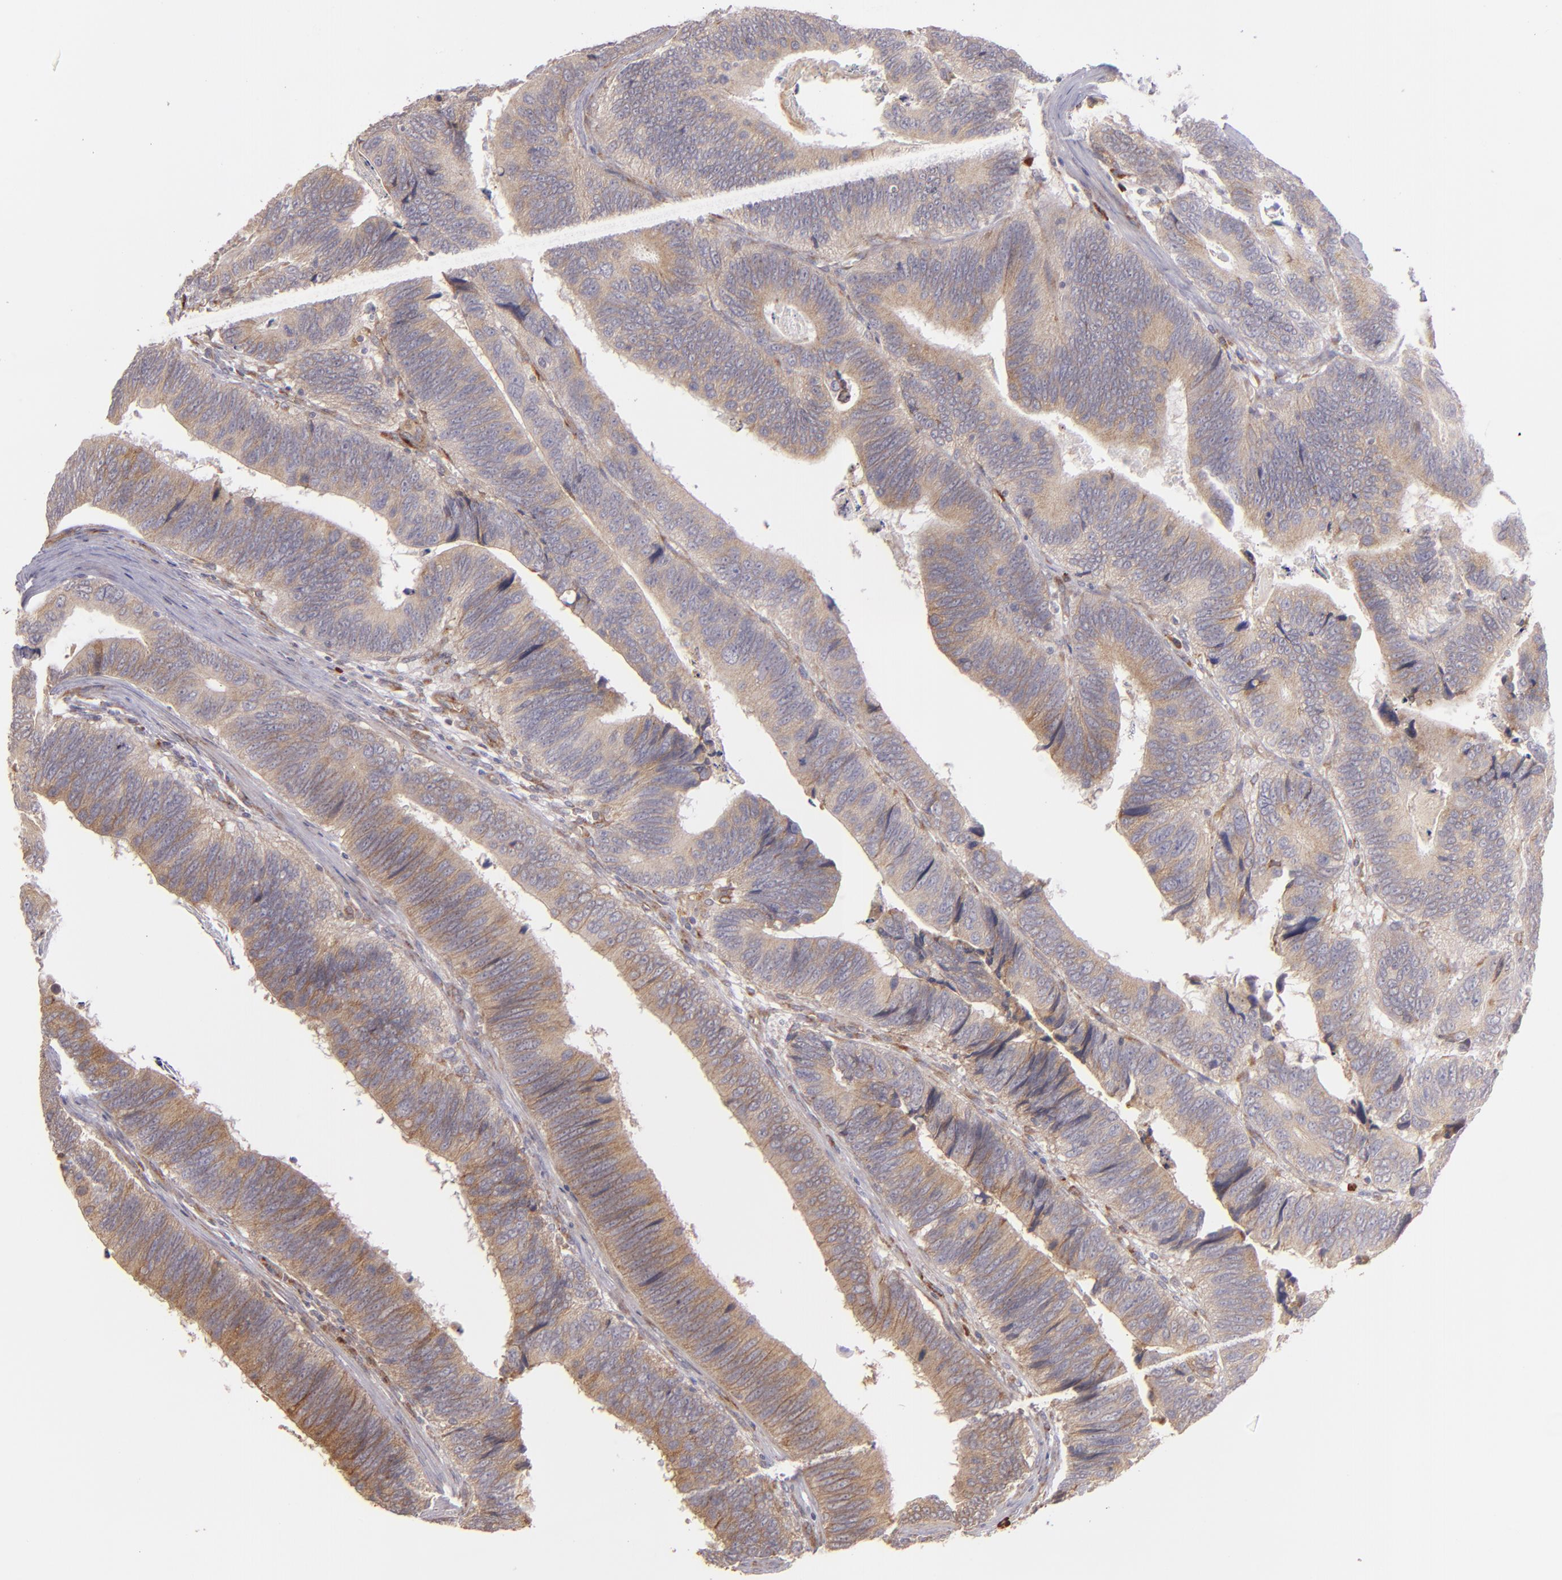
{"staining": {"intensity": "moderate", "quantity": ">75%", "location": "cytoplasmic/membranous"}, "tissue": "colorectal cancer", "cell_type": "Tumor cells", "image_type": "cancer", "snomed": [{"axis": "morphology", "description": "Adenocarcinoma, NOS"}, {"axis": "topography", "description": "Colon"}], "caption": "DAB immunohistochemical staining of human colorectal adenocarcinoma displays moderate cytoplasmic/membranous protein staining in about >75% of tumor cells. The staining was performed using DAB, with brown indicating positive protein expression. Nuclei are stained blue with hematoxylin.", "gene": "ECE1", "patient": {"sex": "male", "age": 72}}